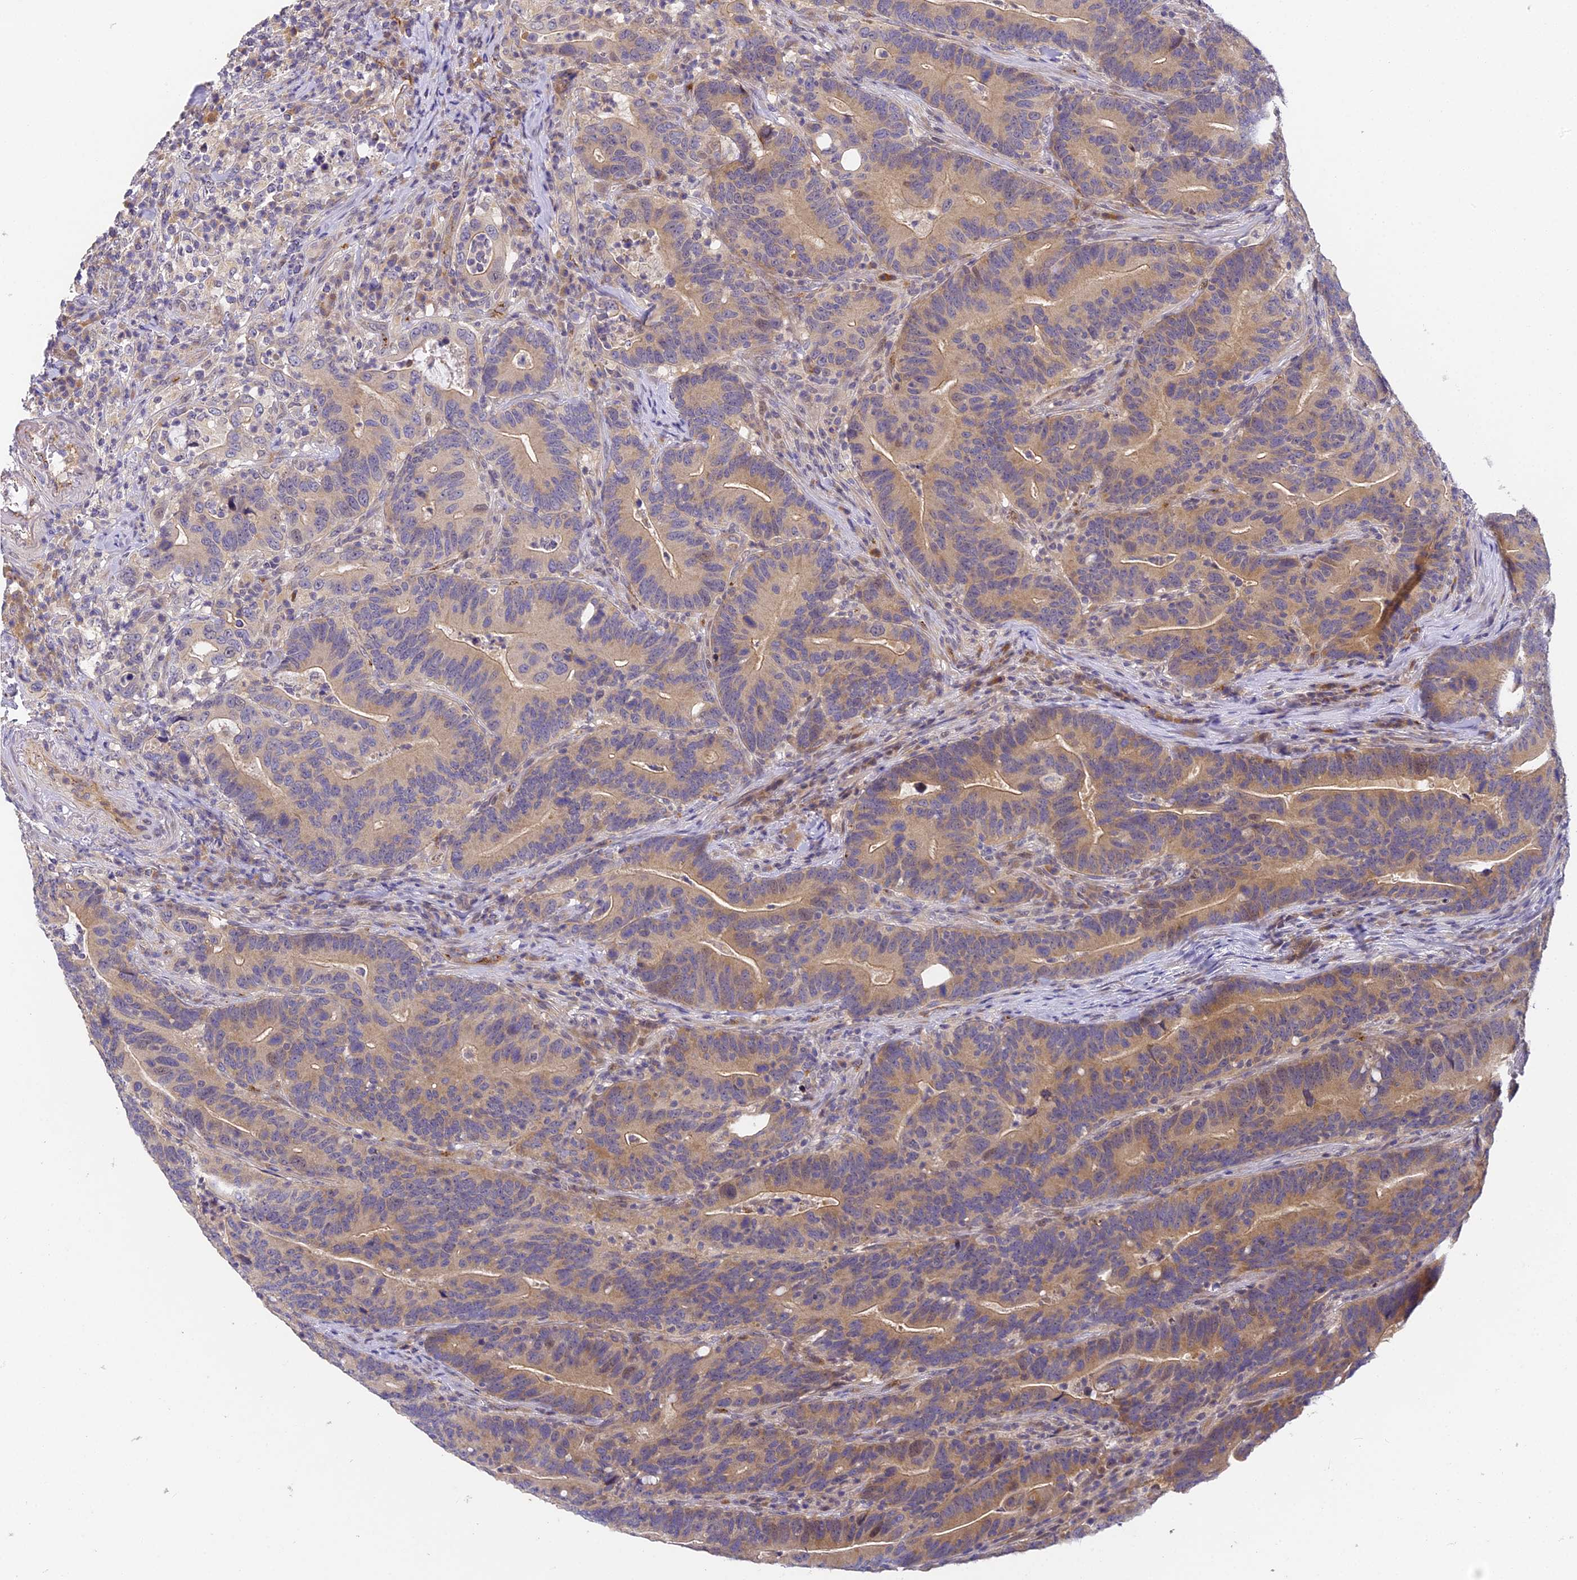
{"staining": {"intensity": "moderate", "quantity": "25%-75%", "location": "cytoplasmic/membranous"}, "tissue": "colorectal cancer", "cell_type": "Tumor cells", "image_type": "cancer", "snomed": [{"axis": "morphology", "description": "Adenocarcinoma, NOS"}, {"axis": "topography", "description": "Colon"}], "caption": "Immunohistochemistry (IHC) image of neoplastic tissue: human adenocarcinoma (colorectal) stained using immunohistochemistry exhibits medium levels of moderate protein expression localized specifically in the cytoplasmic/membranous of tumor cells, appearing as a cytoplasmic/membranous brown color.", "gene": "DNAAF10", "patient": {"sex": "female", "age": 66}}